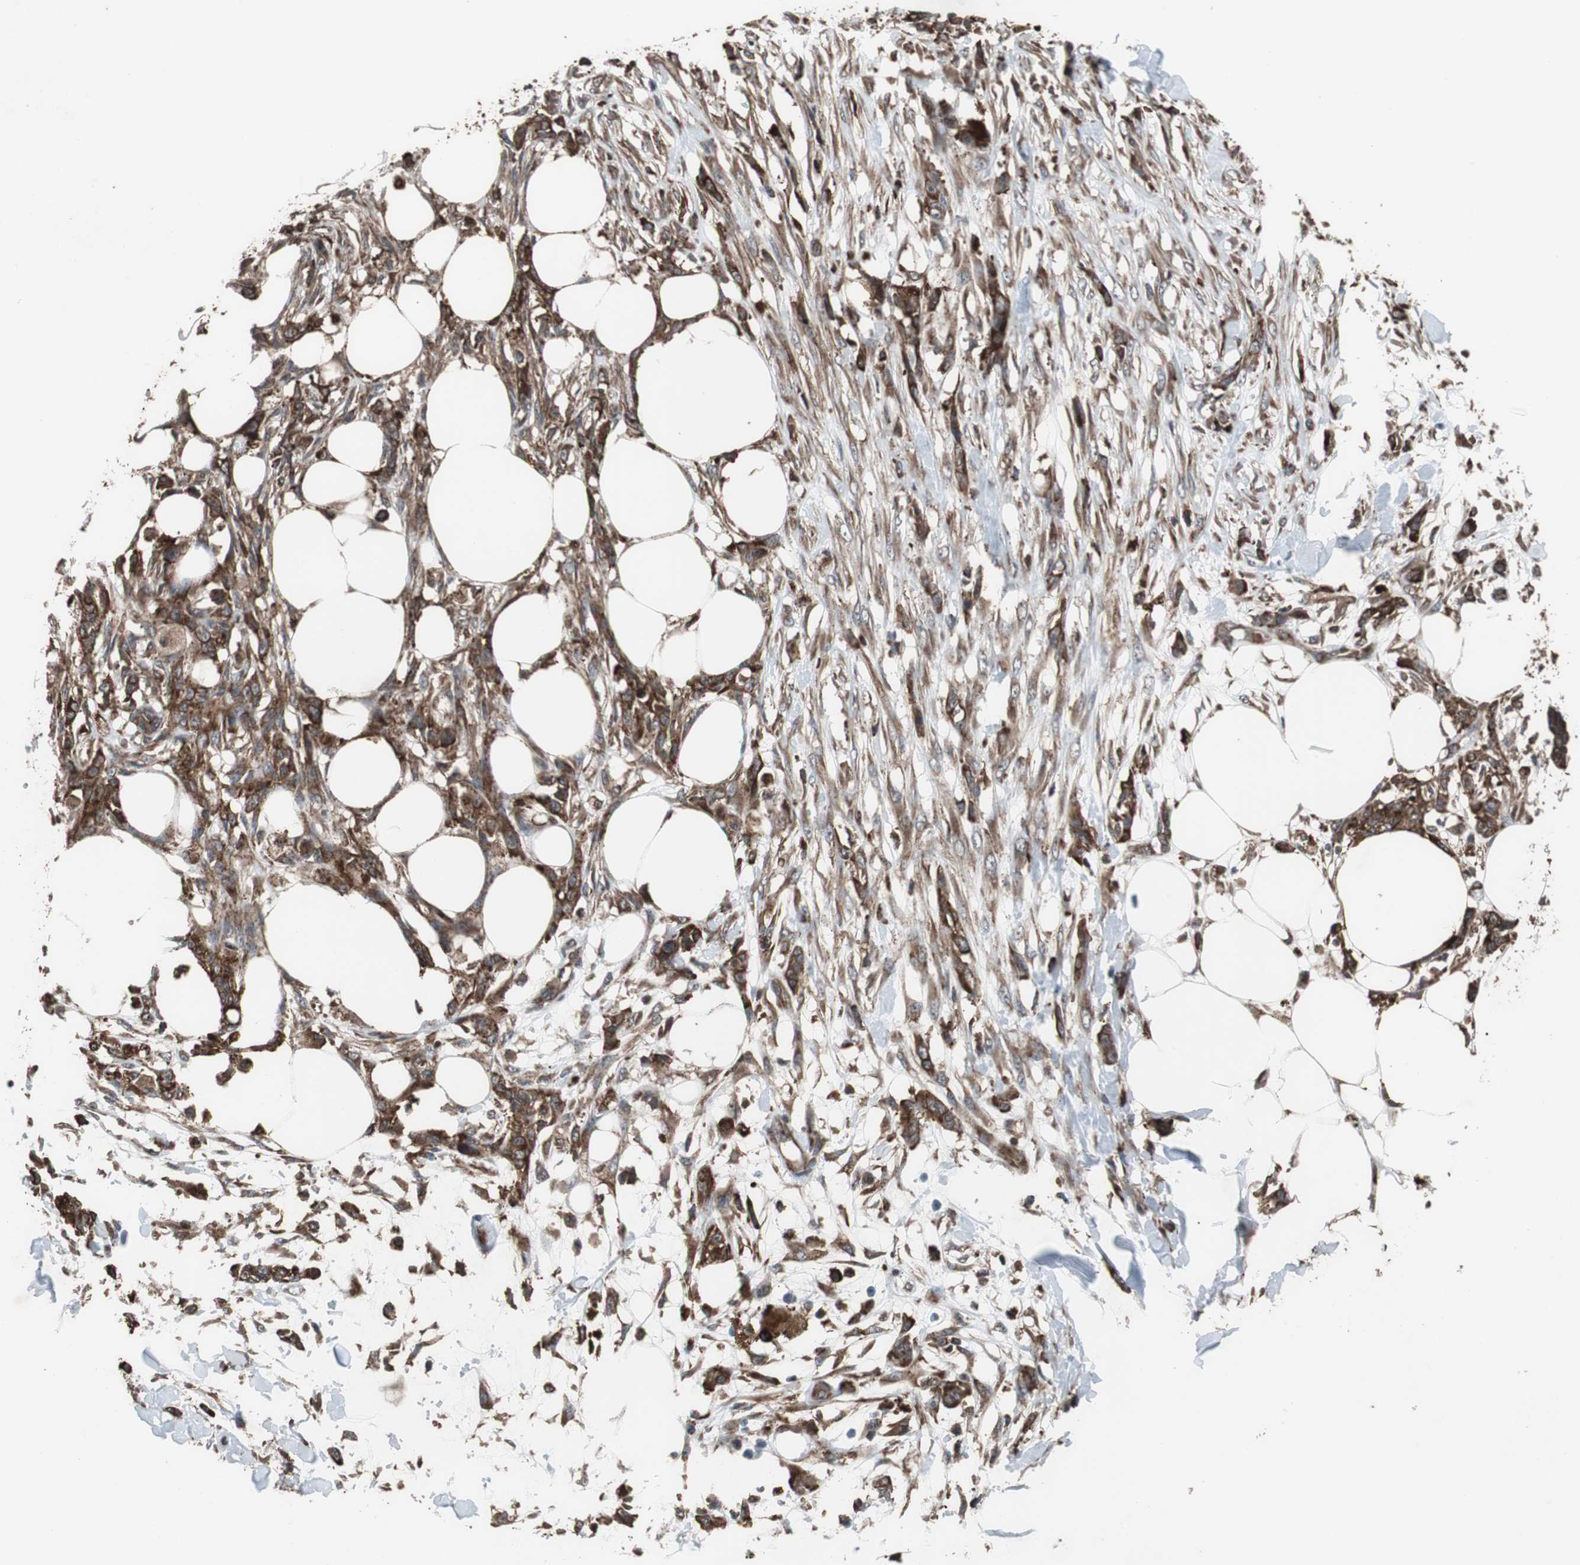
{"staining": {"intensity": "strong", "quantity": ">75%", "location": "cytoplasmic/membranous"}, "tissue": "skin cancer", "cell_type": "Tumor cells", "image_type": "cancer", "snomed": [{"axis": "morphology", "description": "Squamous cell carcinoma, NOS"}, {"axis": "topography", "description": "Skin"}], "caption": "Human skin cancer (squamous cell carcinoma) stained for a protein (brown) demonstrates strong cytoplasmic/membranous positive expression in about >75% of tumor cells.", "gene": "USP10", "patient": {"sex": "female", "age": 59}}